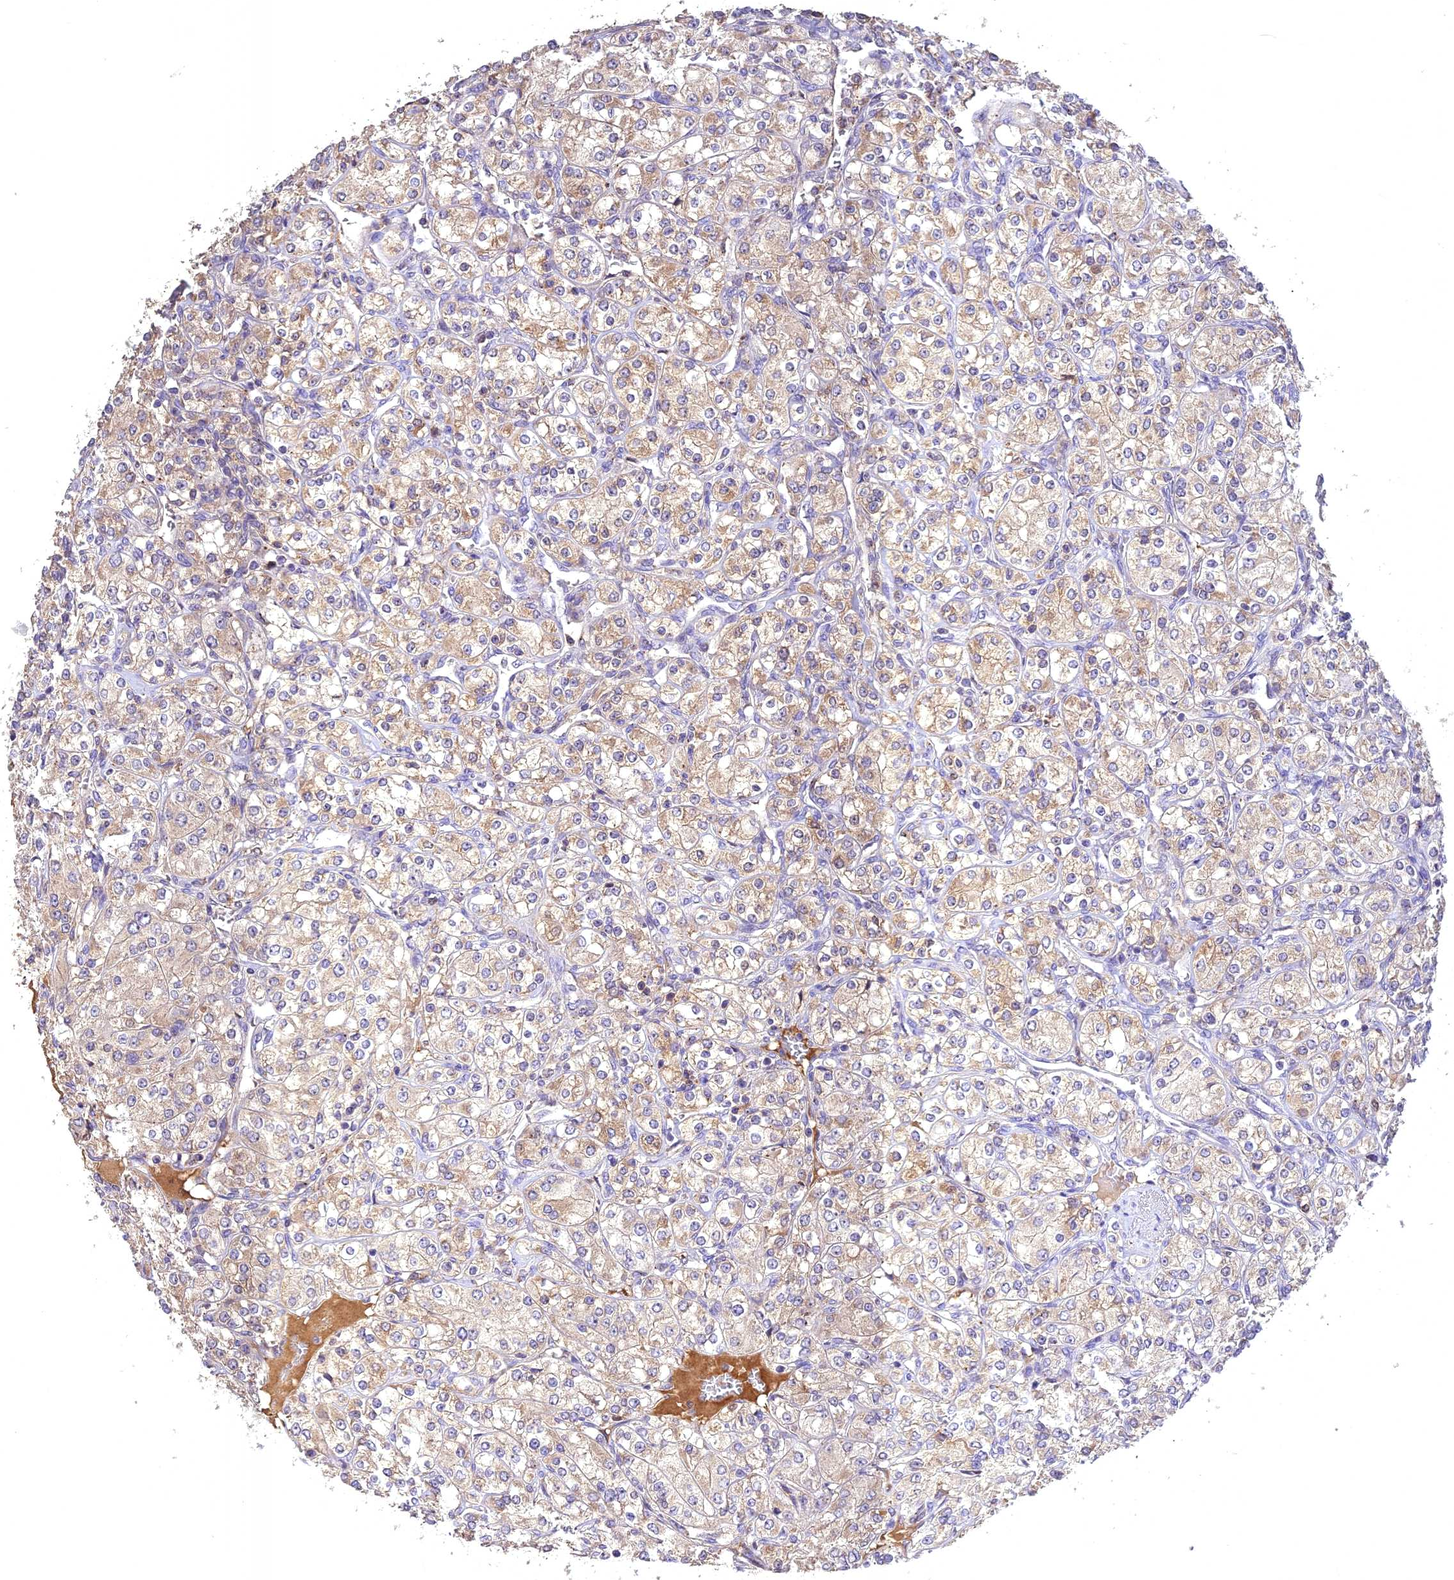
{"staining": {"intensity": "weak", "quantity": "25%-75%", "location": "cytoplasmic/membranous"}, "tissue": "renal cancer", "cell_type": "Tumor cells", "image_type": "cancer", "snomed": [{"axis": "morphology", "description": "Adenocarcinoma, NOS"}, {"axis": "topography", "description": "Kidney"}], "caption": "Protein expression analysis of human renal cancer reveals weak cytoplasmic/membranous staining in about 25%-75% of tumor cells.", "gene": "NUDT8", "patient": {"sex": "male", "age": 77}}